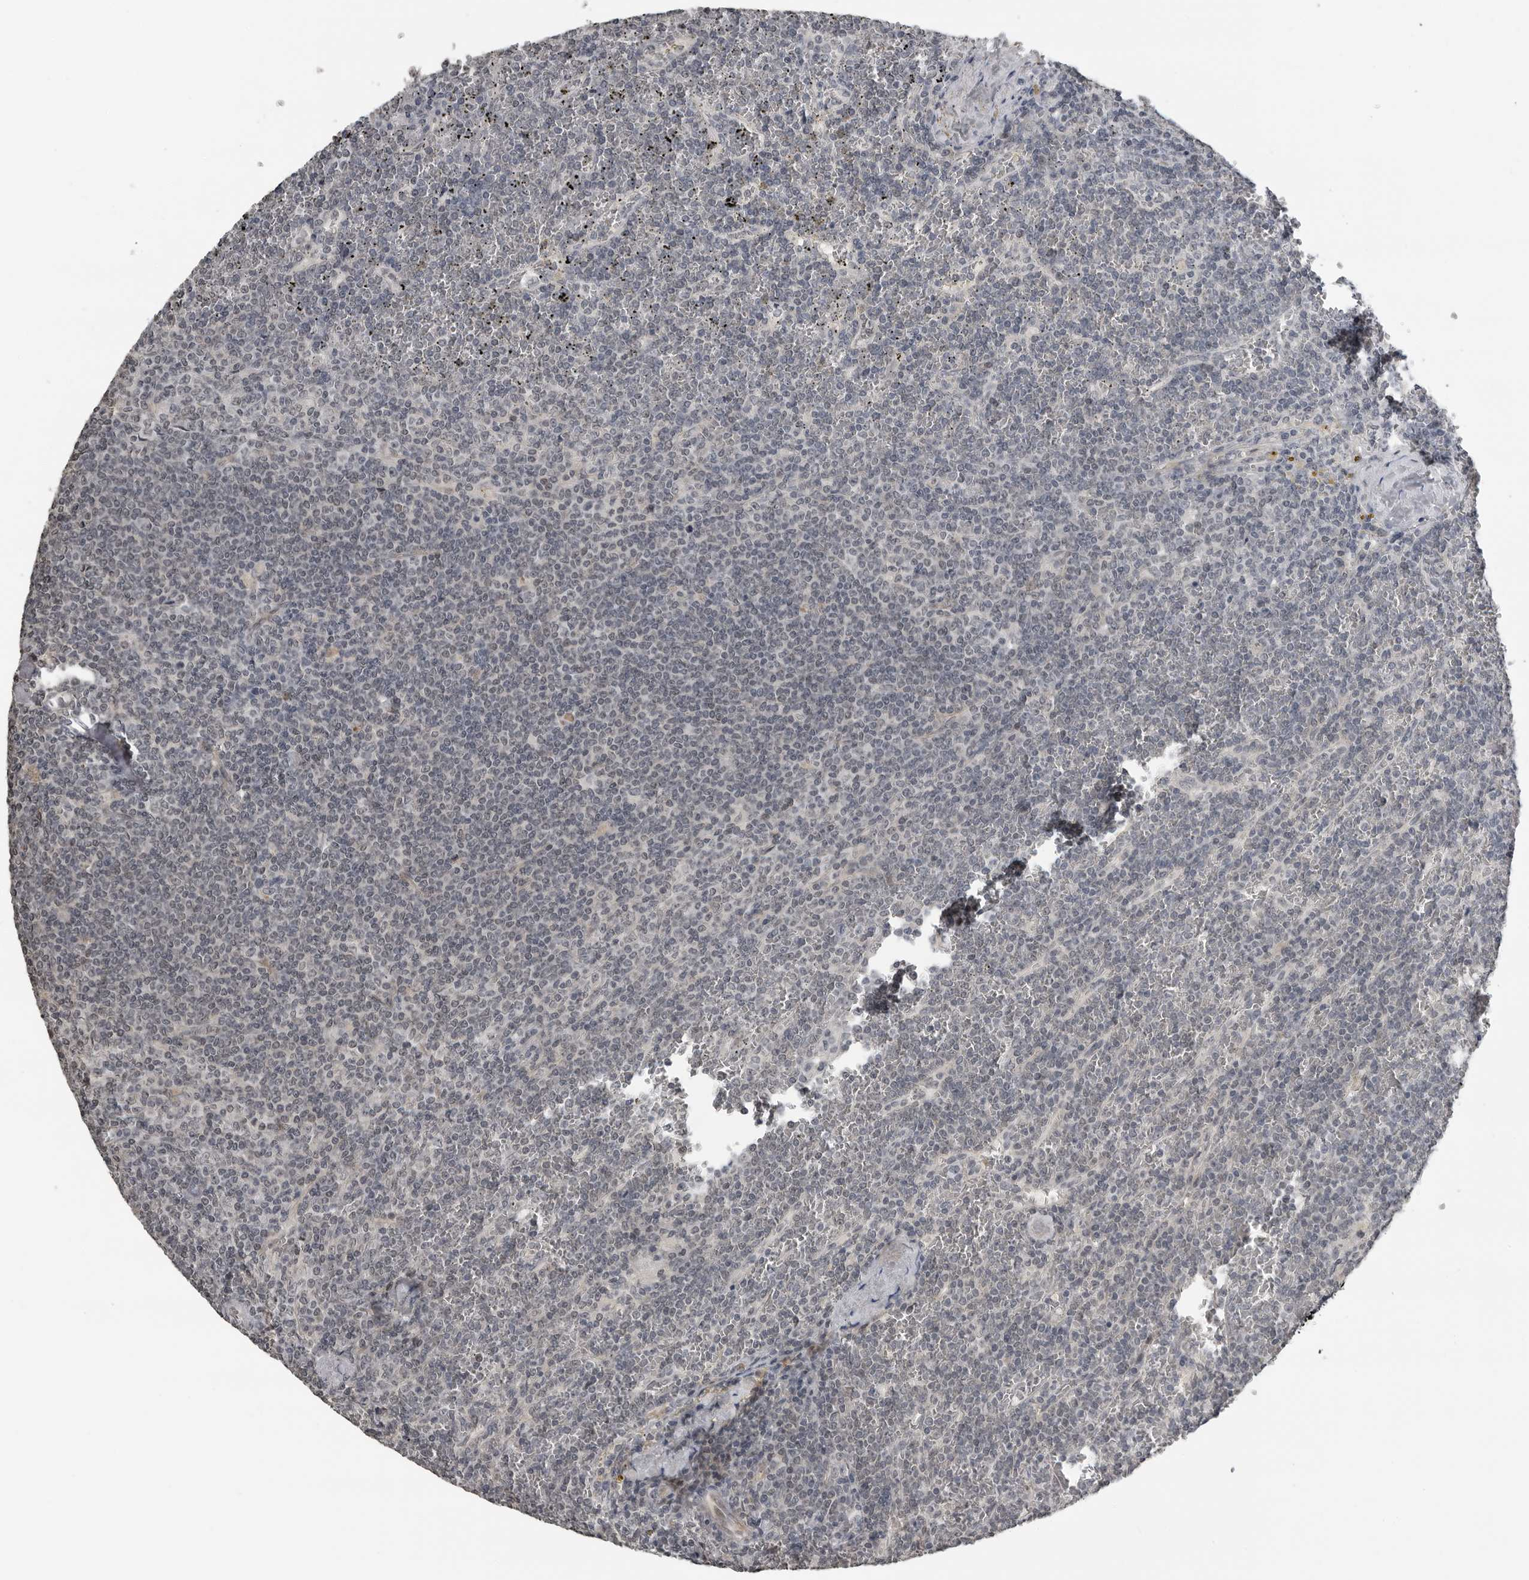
{"staining": {"intensity": "negative", "quantity": "none", "location": "none"}, "tissue": "lymphoma", "cell_type": "Tumor cells", "image_type": "cancer", "snomed": [{"axis": "morphology", "description": "Malignant lymphoma, non-Hodgkin's type, Low grade"}, {"axis": "topography", "description": "Spleen"}], "caption": "This is an immunohistochemistry (IHC) photomicrograph of human lymphoma. There is no positivity in tumor cells.", "gene": "PRRX2", "patient": {"sex": "female", "age": 19}}